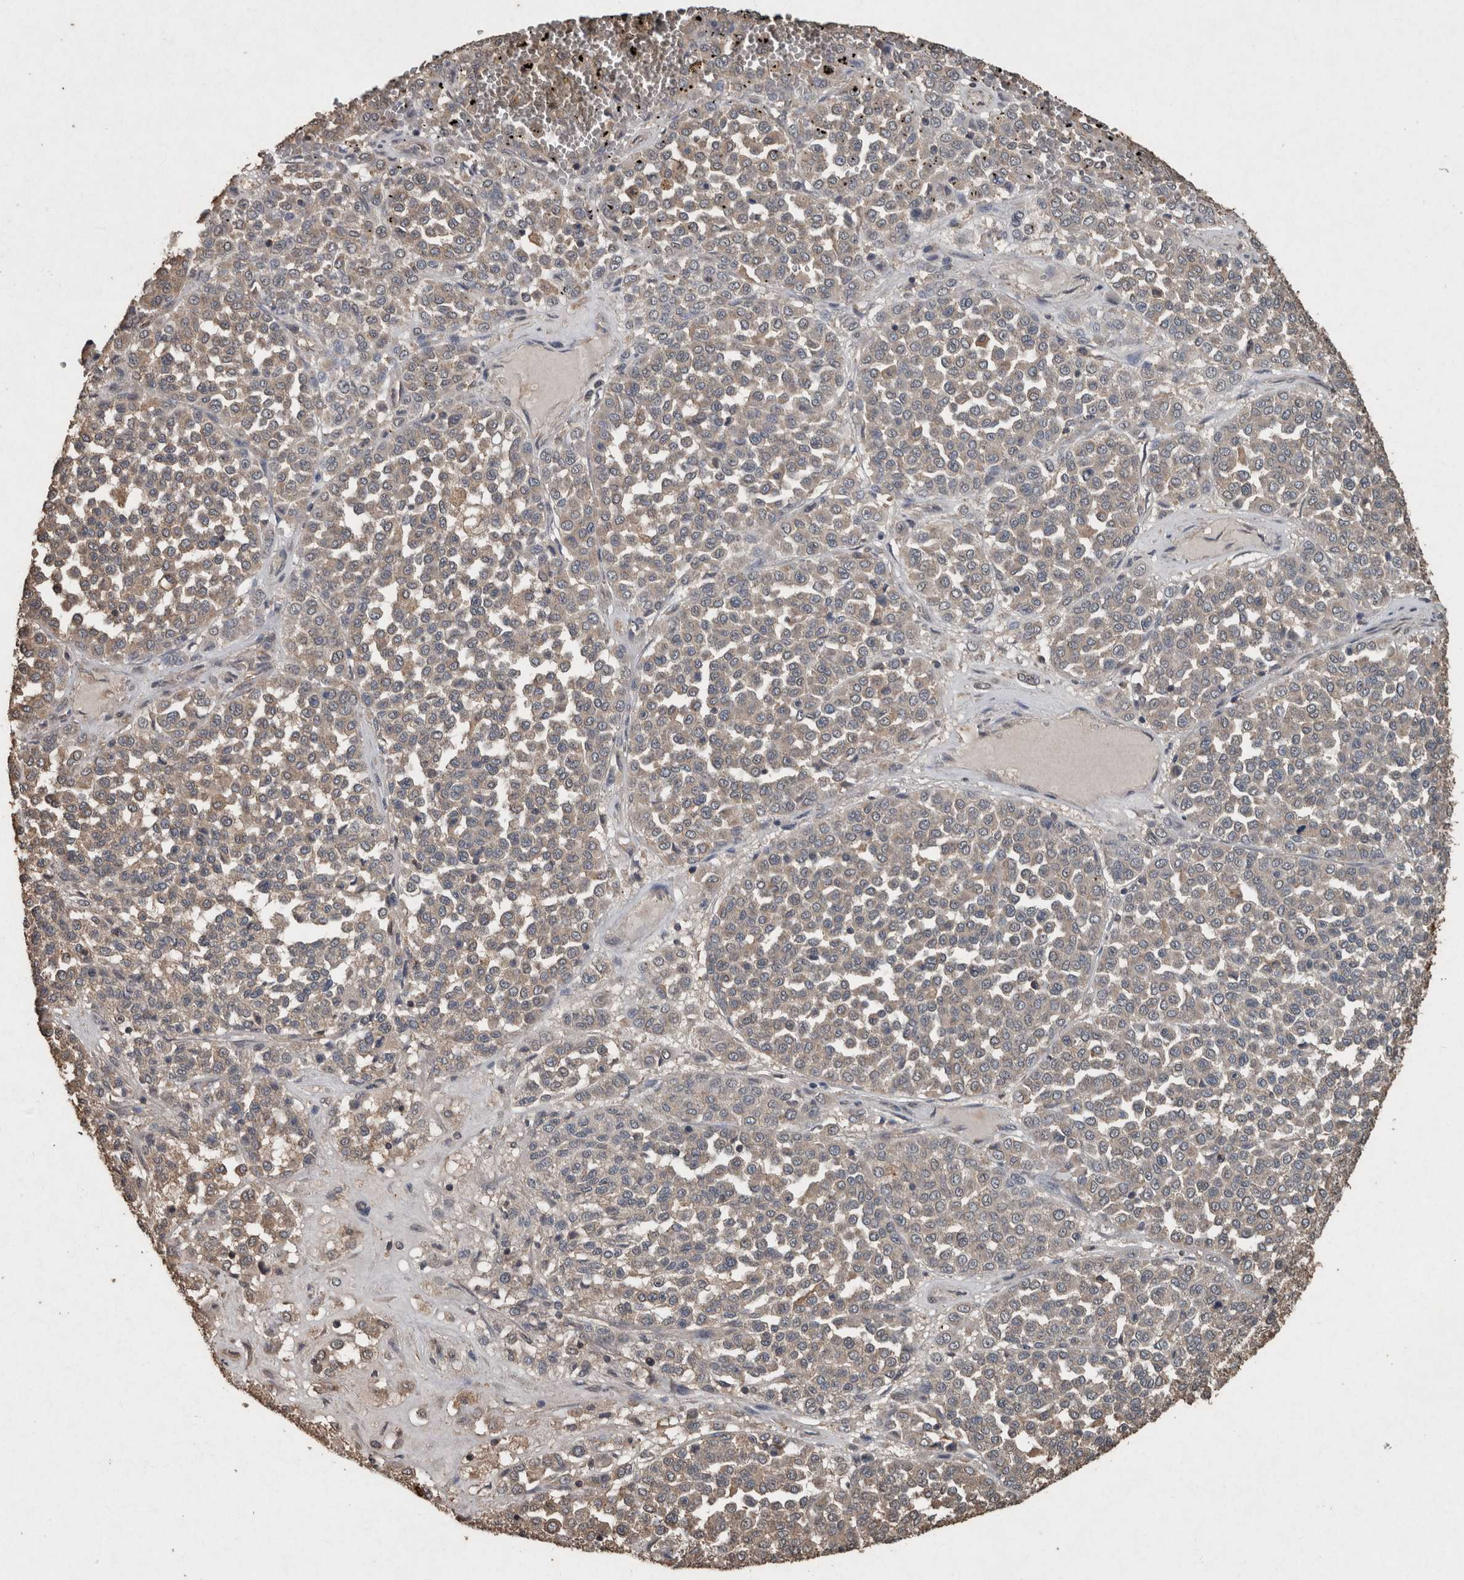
{"staining": {"intensity": "weak", "quantity": ">75%", "location": "cytoplasmic/membranous"}, "tissue": "melanoma", "cell_type": "Tumor cells", "image_type": "cancer", "snomed": [{"axis": "morphology", "description": "Malignant melanoma, Metastatic site"}, {"axis": "topography", "description": "Pancreas"}], "caption": "Immunohistochemistry (IHC) (DAB) staining of melanoma reveals weak cytoplasmic/membranous protein positivity in about >75% of tumor cells.", "gene": "FGFRL1", "patient": {"sex": "female", "age": 30}}